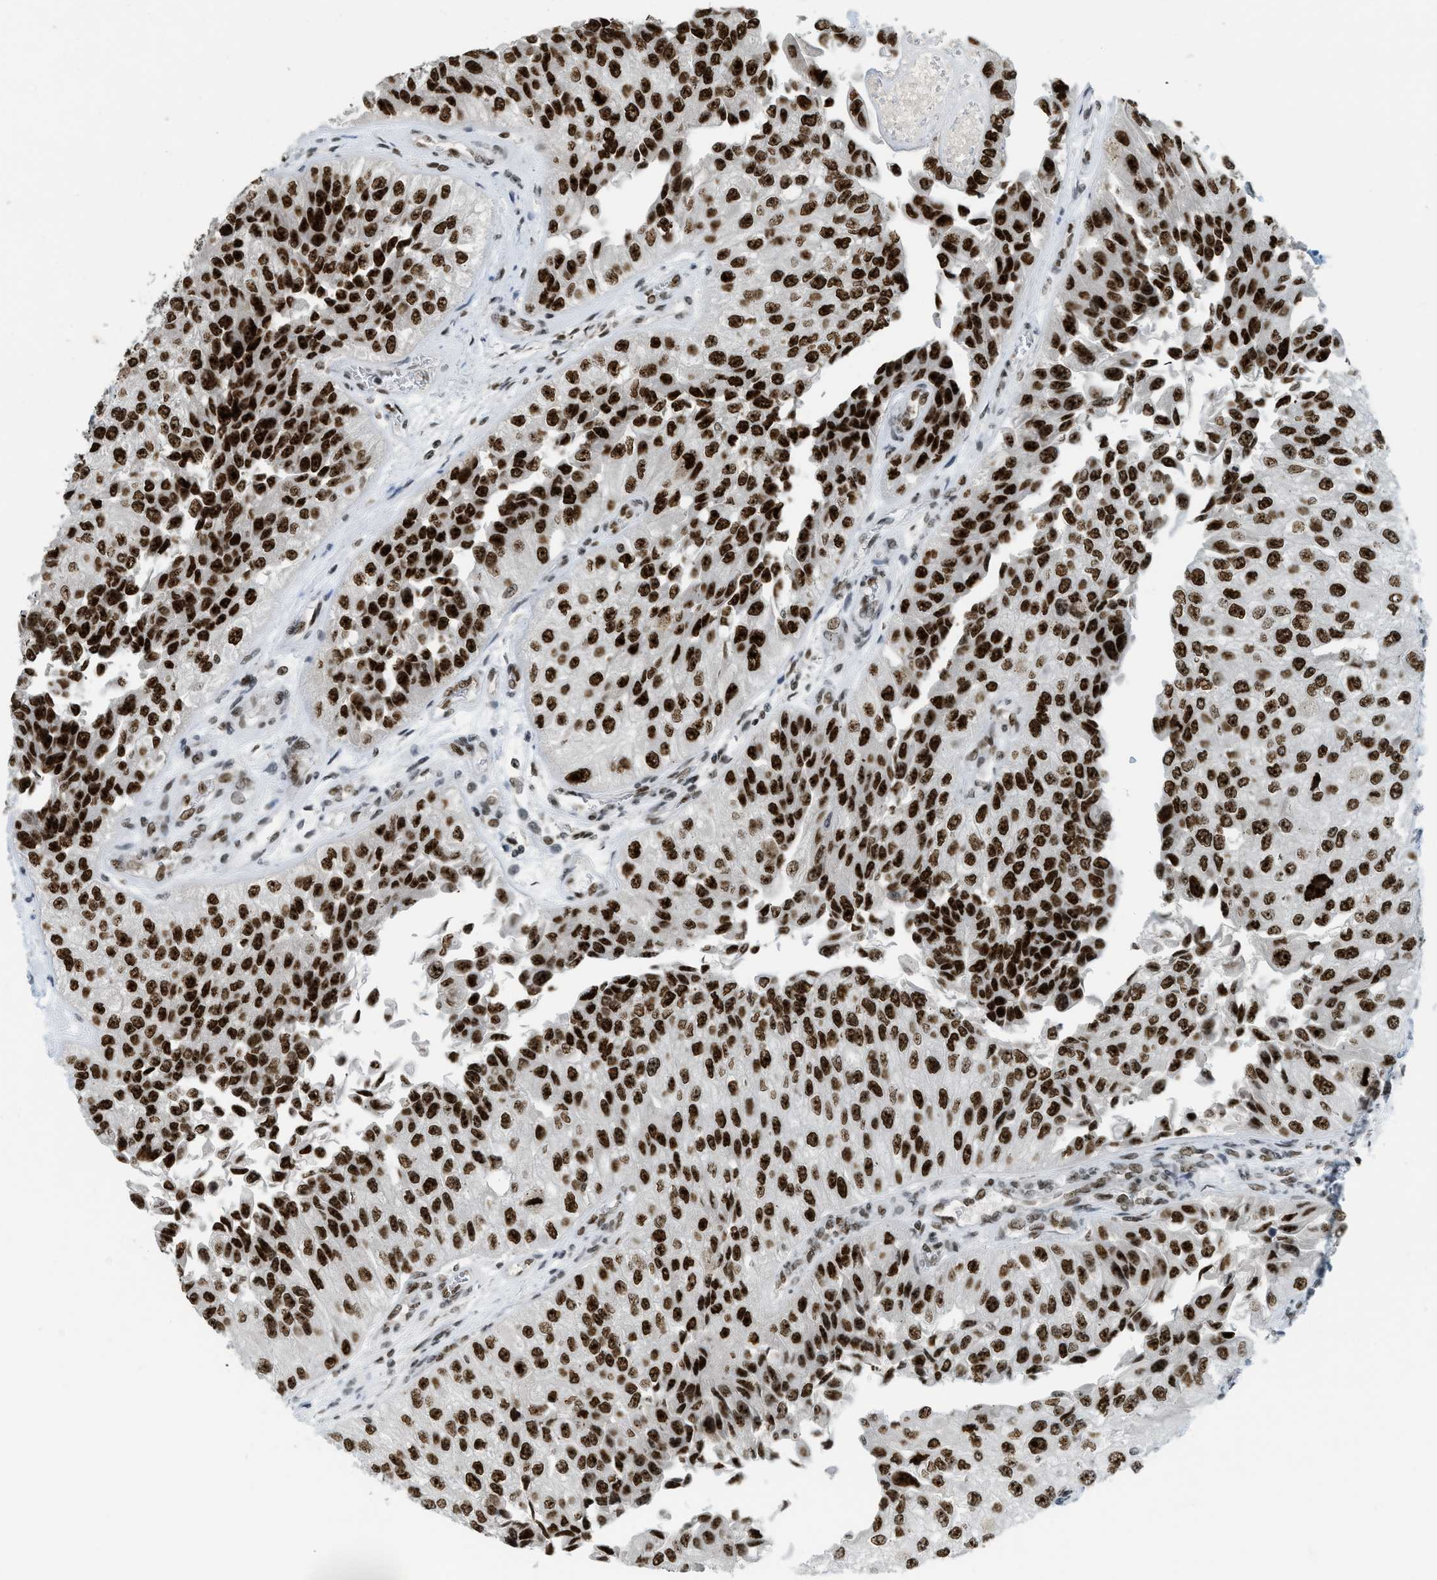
{"staining": {"intensity": "strong", "quantity": ">75%", "location": "nuclear"}, "tissue": "urothelial cancer", "cell_type": "Tumor cells", "image_type": "cancer", "snomed": [{"axis": "morphology", "description": "Urothelial carcinoma, High grade"}, {"axis": "topography", "description": "Kidney"}, {"axis": "topography", "description": "Urinary bladder"}], "caption": "Protein staining of urothelial cancer tissue exhibits strong nuclear positivity in approximately >75% of tumor cells. (DAB = brown stain, brightfield microscopy at high magnification).", "gene": "URB1", "patient": {"sex": "male", "age": 77}}